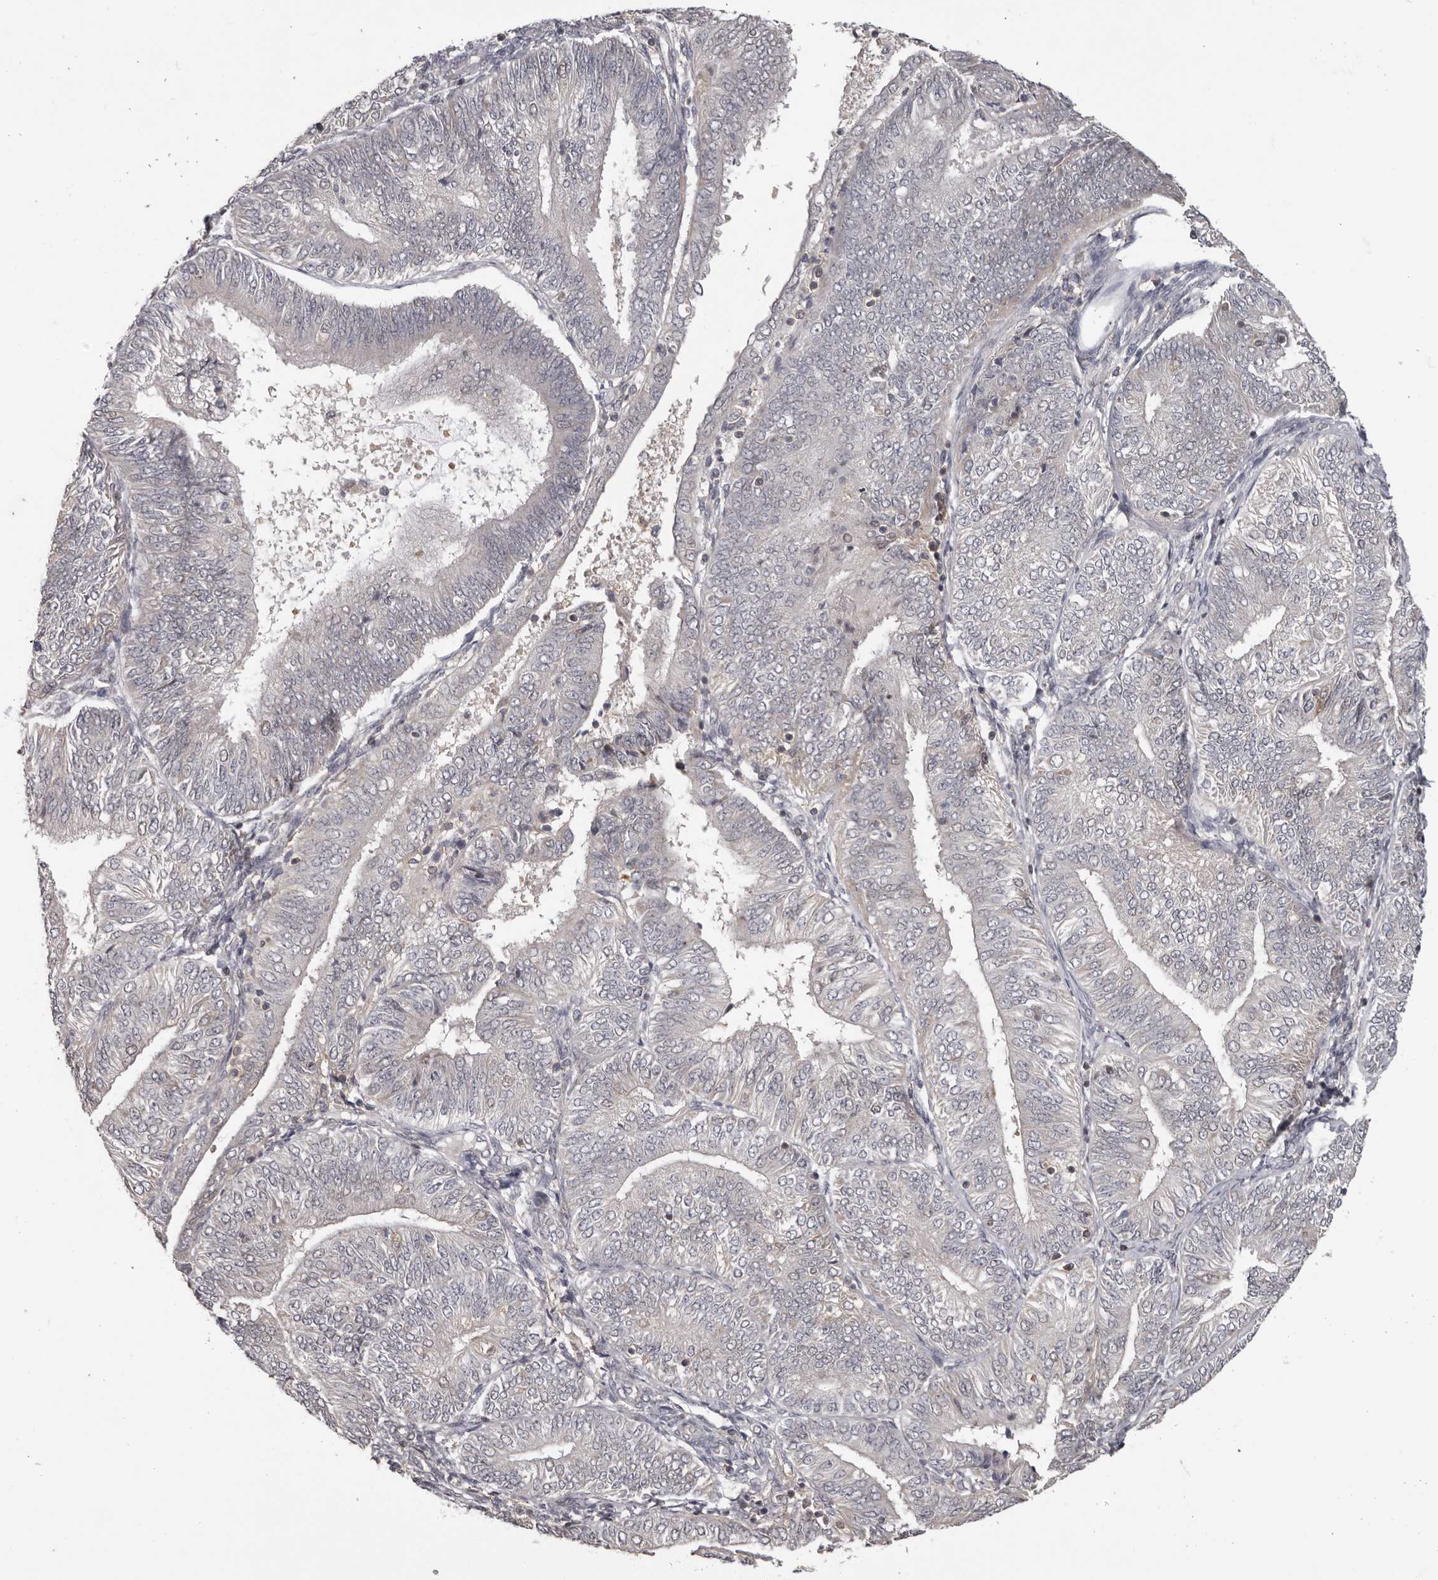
{"staining": {"intensity": "negative", "quantity": "none", "location": "none"}, "tissue": "endometrial cancer", "cell_type": "Tumor cells", "image_type": "cancer", "snomed": [{"axis": "morphology", "description": "Adenocarcinoma, NOS"}, {"axis": "topography", "description": "Endometrium"}], "caption": "This is an IHC photomicrograph of endometrial cancer (adenocarcinoma). There is no positivity in tumor cells.", "gene": "ANKRD44", "patient": {"sex": "female", "age": 58}}